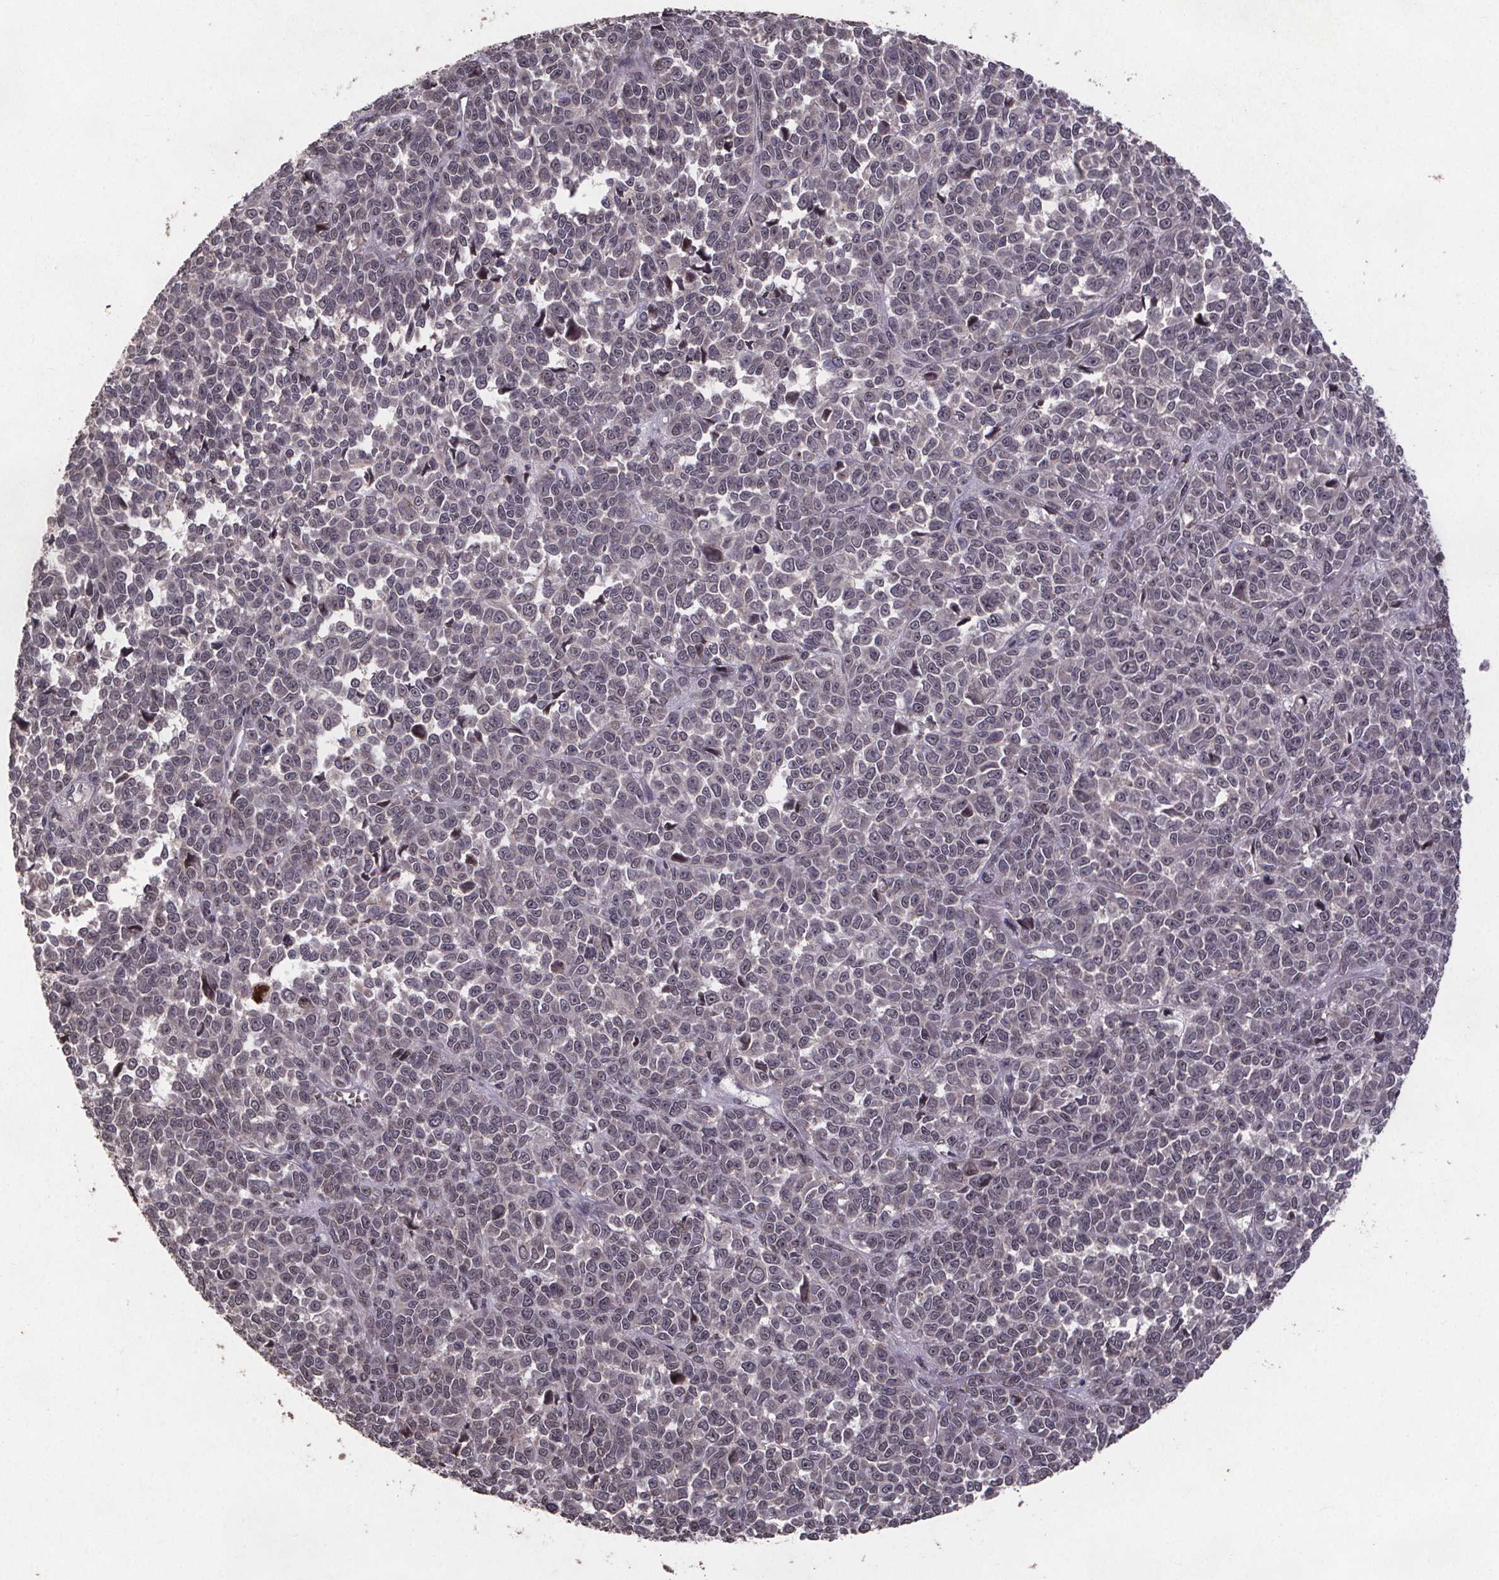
{"staining": {"intensity": "negative", "quantity": "none", "location": "none"}, "tissue": "melanoma", "cell_type": "Tumor cells", "image_type": "cancer", "snomed": [{"axis": "morphology", "description": "Malignant melanoma, NOS"}, {"axis": "topography", "description": "Skin"}], "caption": "Melanoma was stained to show a protein in brown. There is no significant expression in tumor cells.", "gene": "GPX3", "patient": {"sex": "female", "age": 95}}